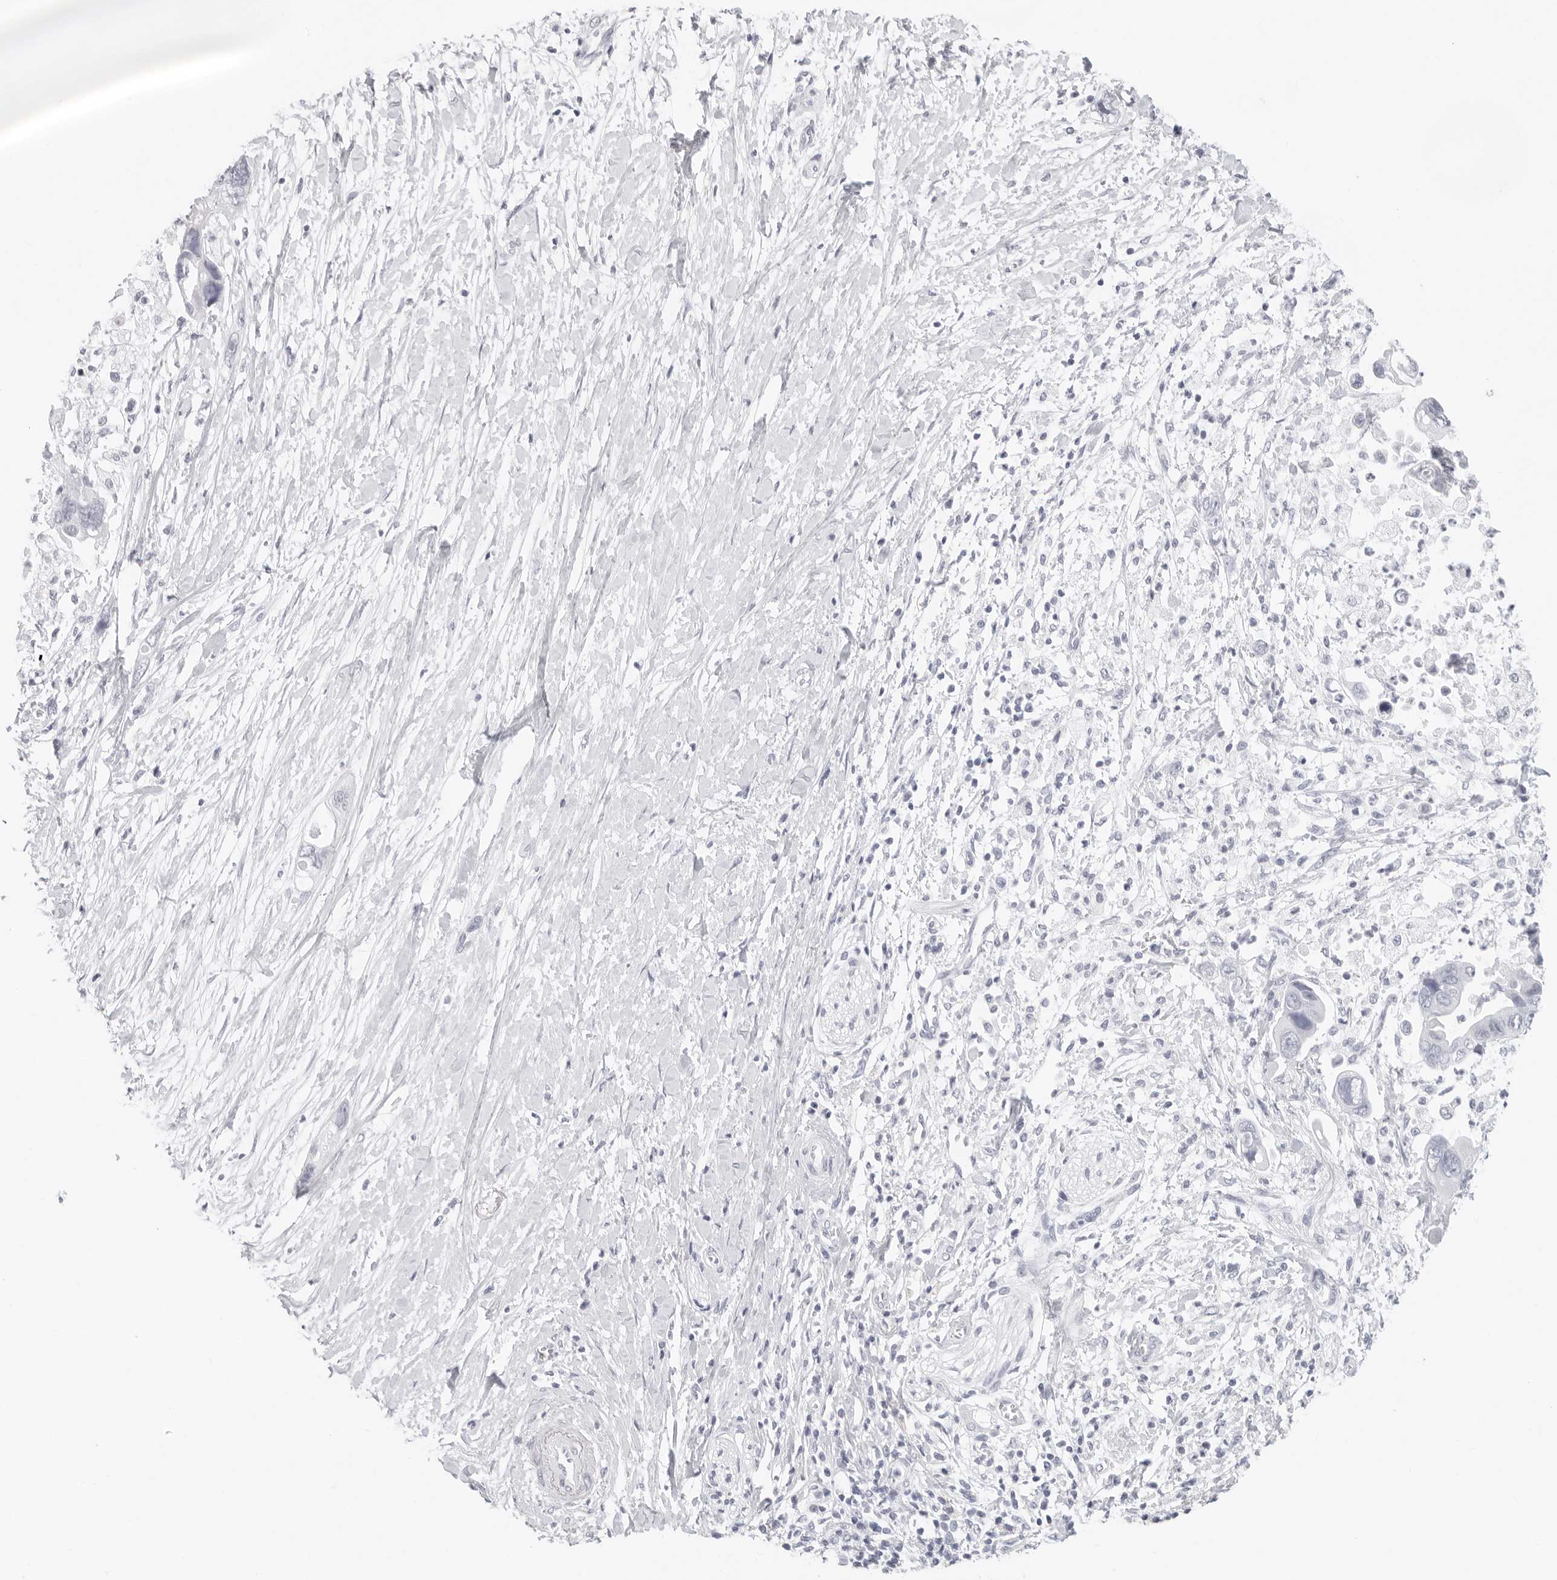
{"staining": {"intensity": "negative", "quantity": "none", "location": "none"}, "tissue": "pancreatic cancer", "cell_type": "Tumor cells", "image_type": "cancer", "snomed": [{"axis": "morphology", "description": "Adenocarcinoma, NOS"}, {"axis": "topography", "description": "Pancreas"}], "caption": "Immunohistochemistry of adenocarcinoma (pancreatic) exhibits no expression in tumor cells.", "gene": "AGMAT", "patient": {"sex": "female", "age": 72}}